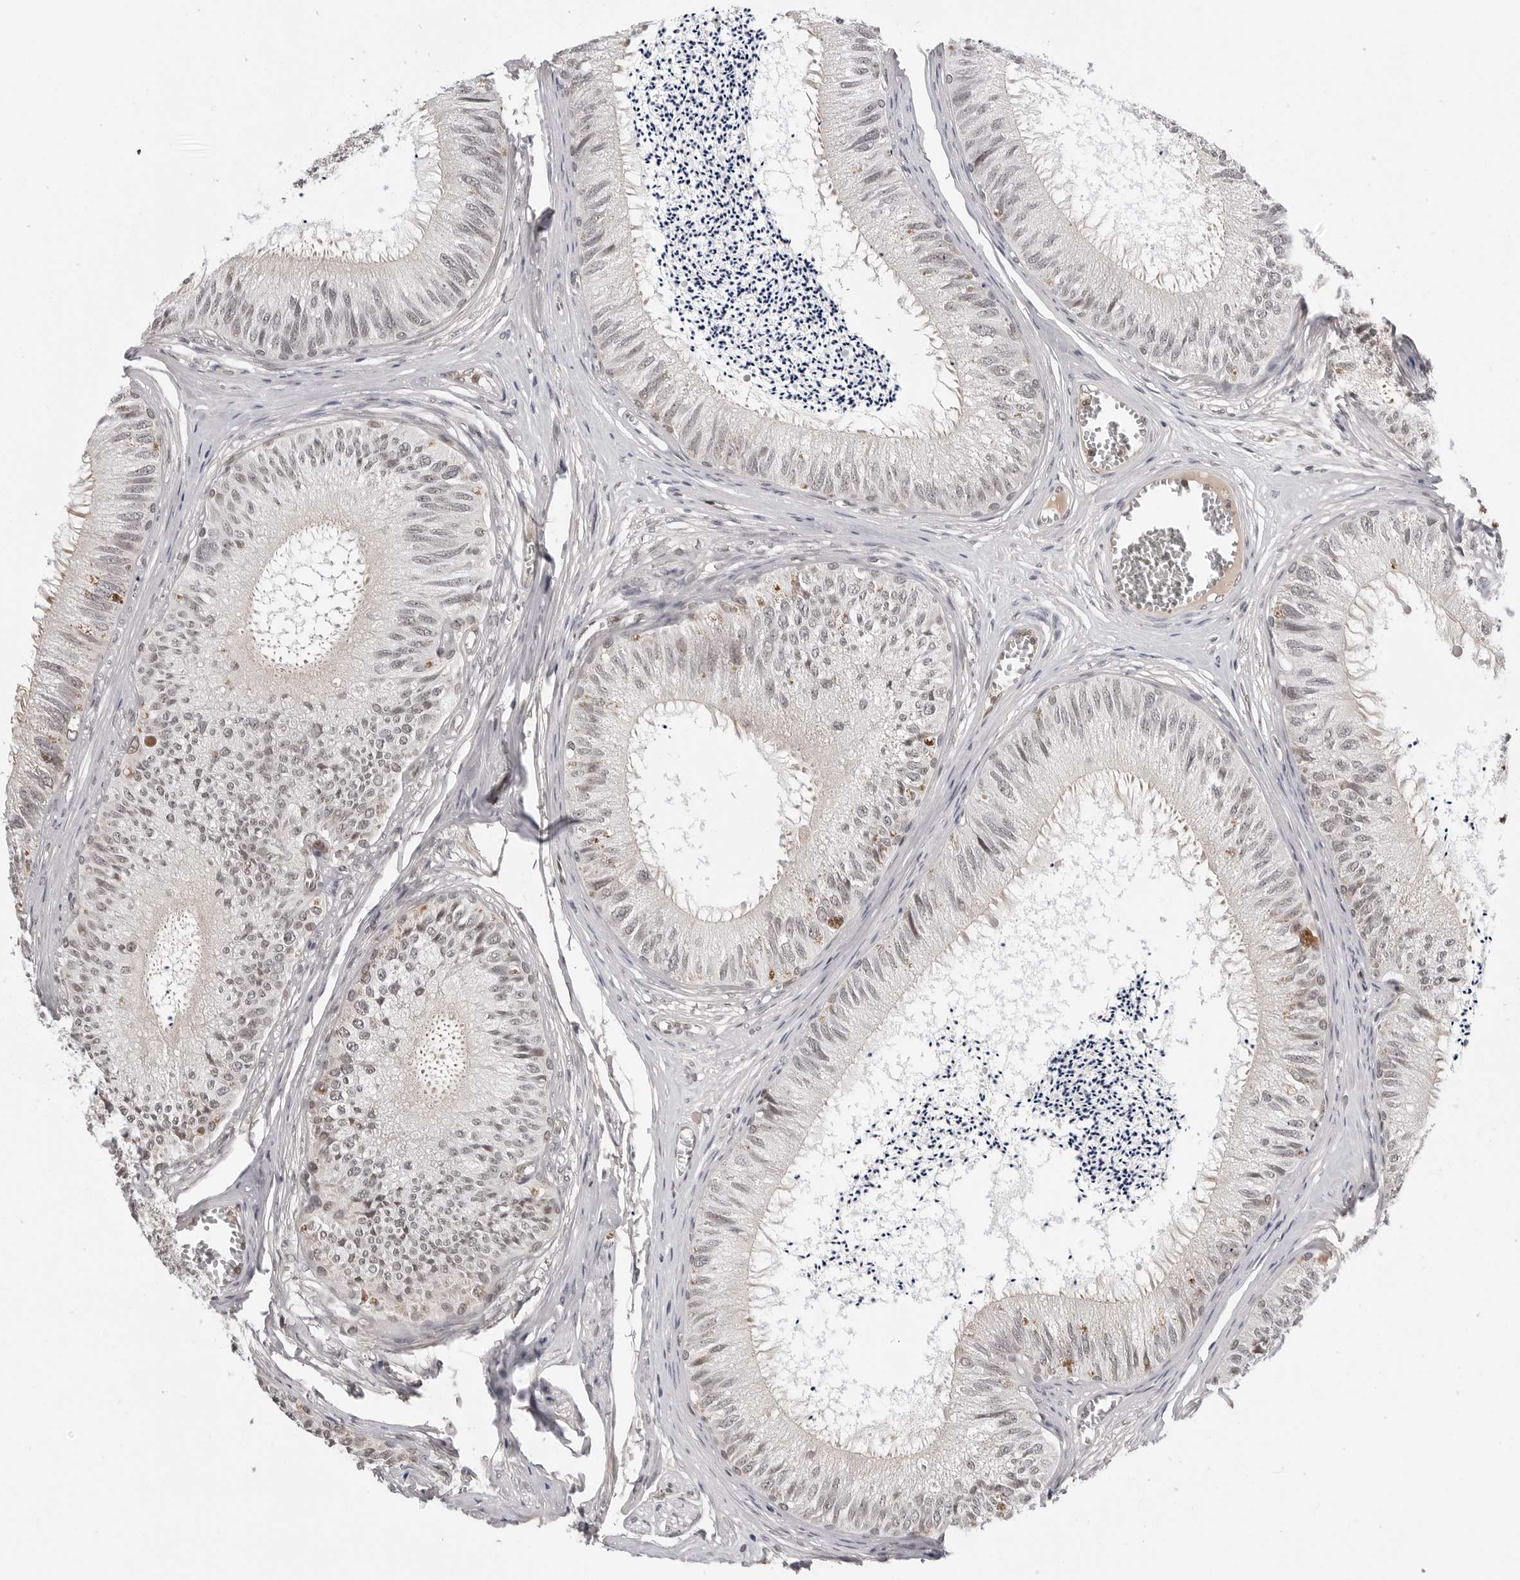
{"staining": {"intensity": "moderate", "quantity": "25%-75%", "location": "cytoplasmic/membranous,nuclear"}, "tissue": "epididymis", "cell_type": "Glandular cells", "image_type": "normal", "snomed": [{"axis": "morphology", "description": "Normal tissue, NOS"}, {"axis": "topography", "description": "Epididymis"}], "caption": "Moderate cytoplasmic/membranous,nuclear staining for a protein is appreciated in approximately 25%-75% of glandular cells of normal epididymis using immunohistochemistry.", "gene": "C8orf33", "patient": {"sex": "male", "age": 79}}